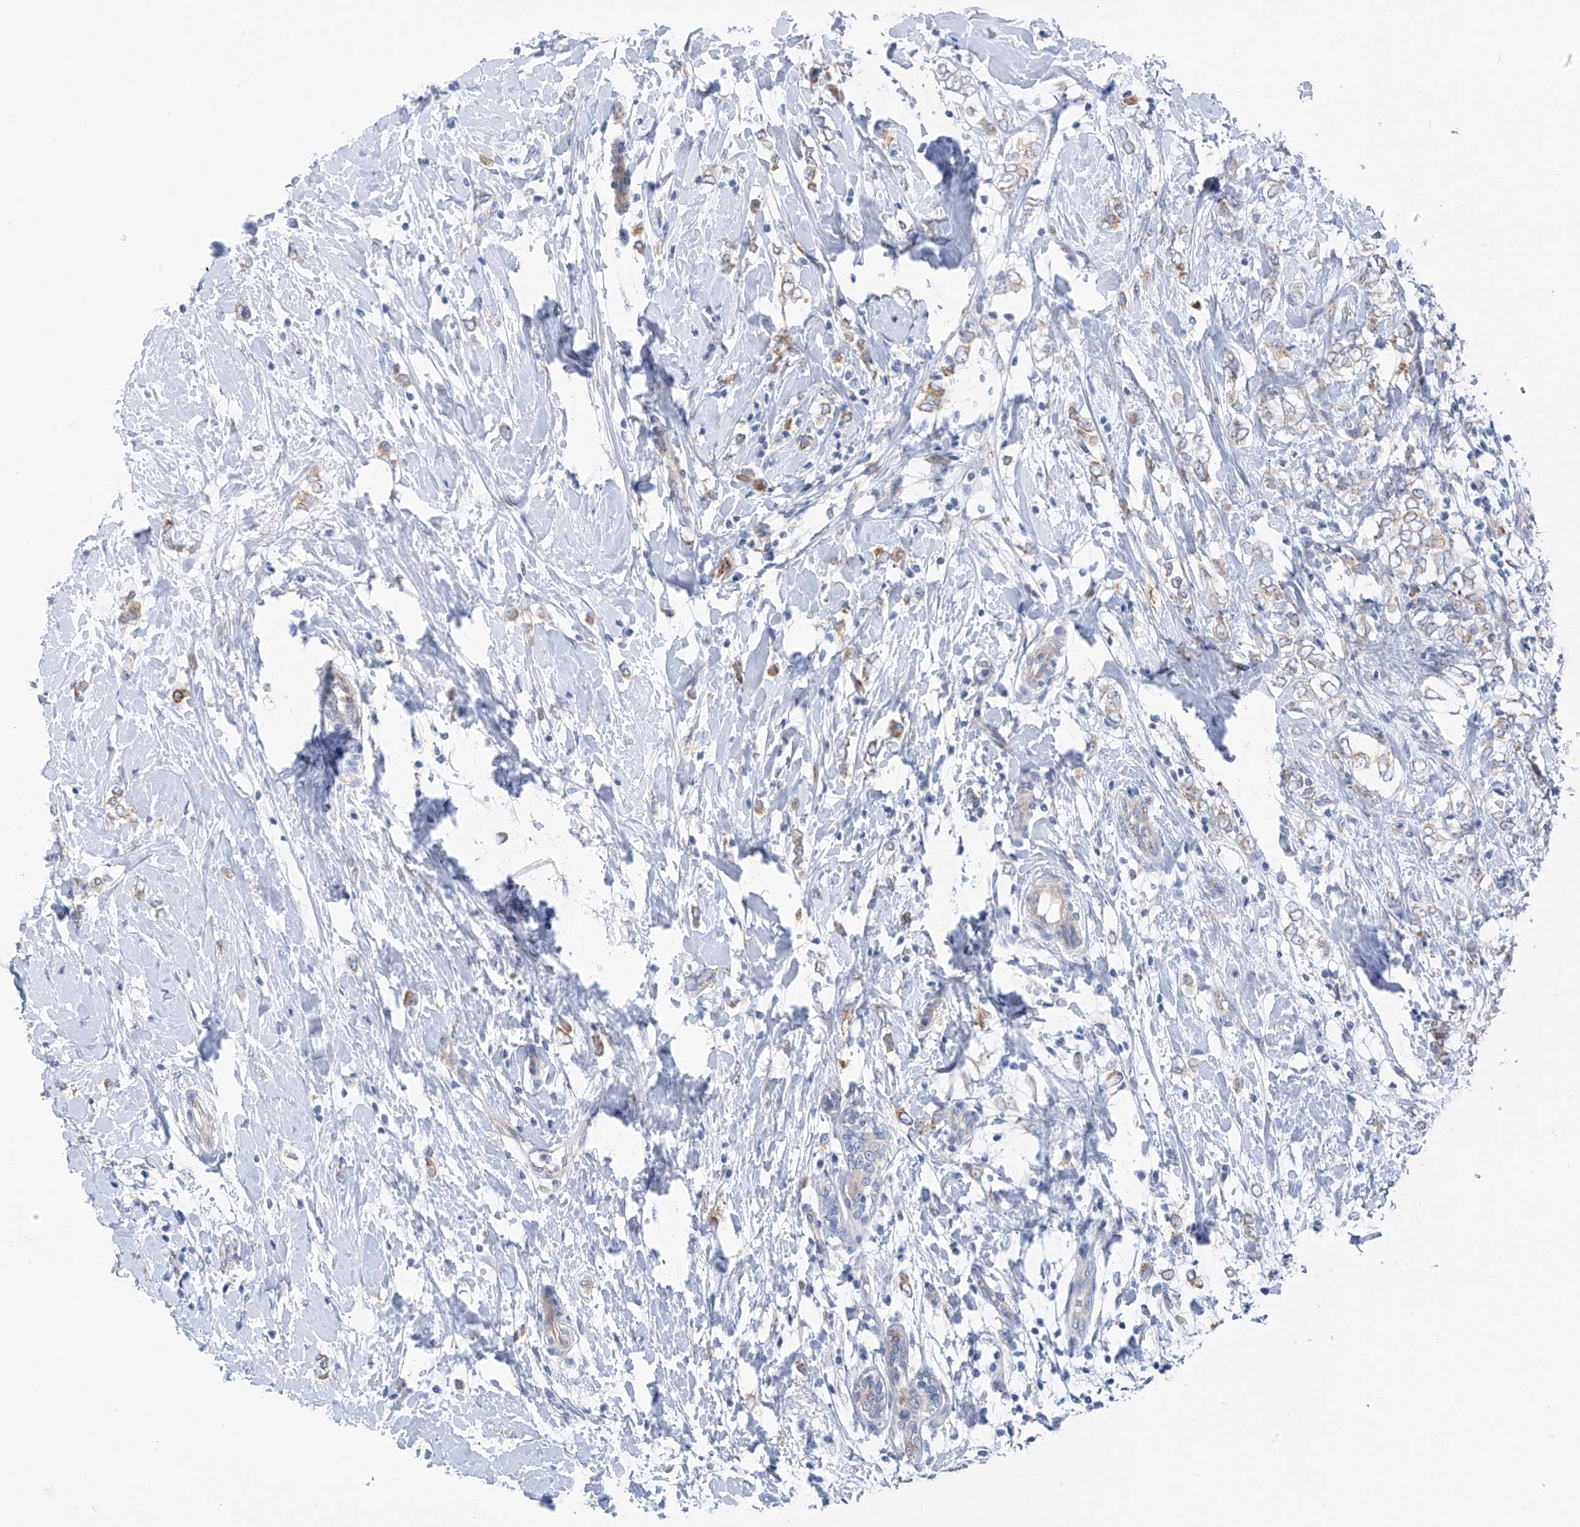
{"staining": {"intensity": "negative", "quantity": "none", "location": "none"}, "tissue": "breast cancer", "cell_type": "Tumor cells", "image_type": "cancer", "snomed": [{"axis": "morphology", "description": "Normal tissue, NOS"}, {"axis": "morphology", "description": "Lobular carcinoma"}, {"axis": "topography", "description": "Breast"}], "caption": "Immunohistochemical staining of lobular carcinoma (breast) shows no significant positivity in tumor cells. Nuclei are stained in blue.", "gene": "RCN2", "patient": {"sex": "female", "age": 47}}